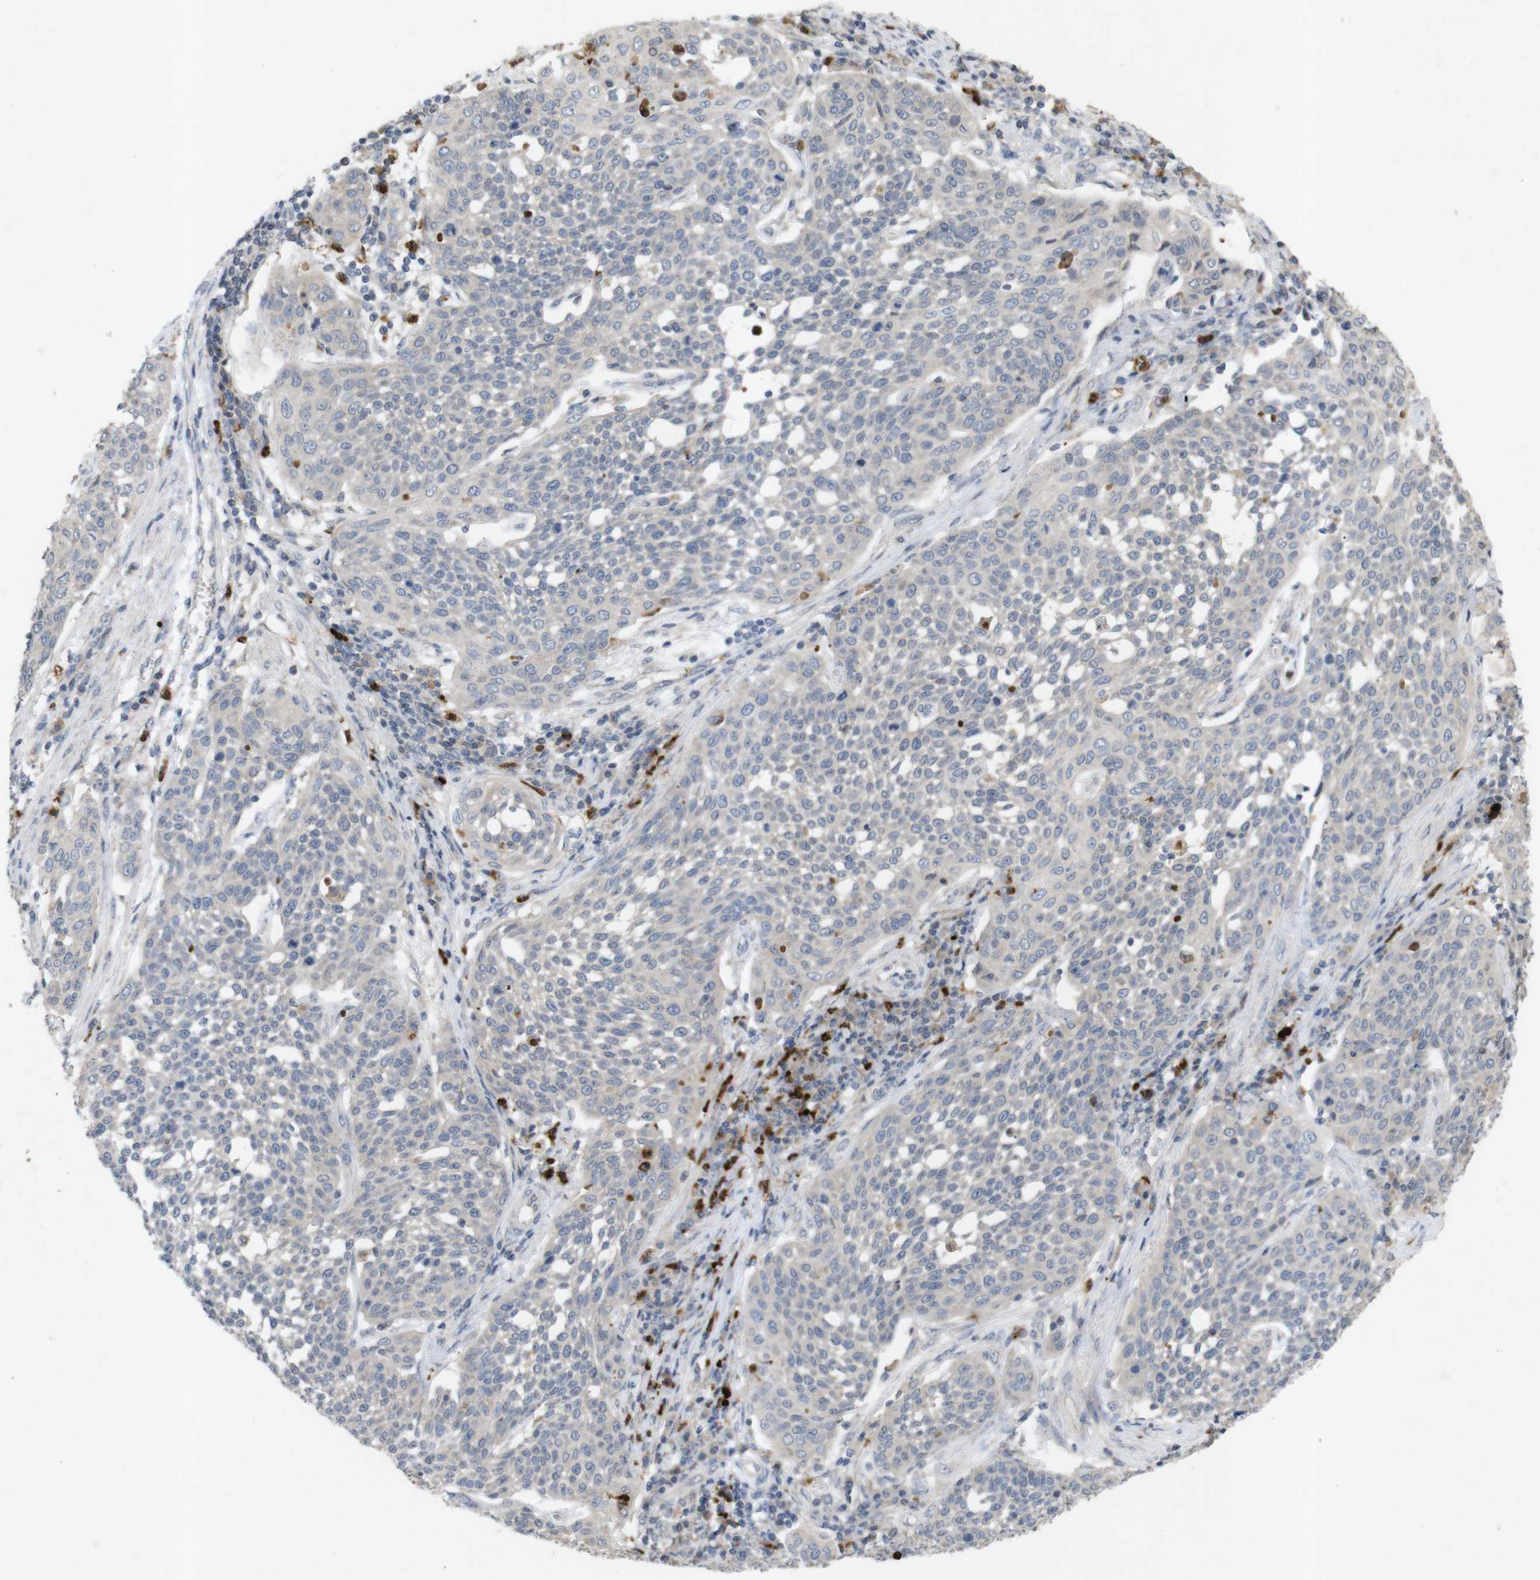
{"staining": {"intensity": "negative", "quantity": "none", "location": "none"}, "tissue": "cervical cancer", "cell_type": "Tumor cells", "image_type": "cancer", "snomed": [{"axis": "morphology", "description": "Squamous cell carcinoma, NOS"}, {"axis": "topography", "description": "Cervix"}], "caption": "High power microscopy image of an immunohistochemistry (IHC) image of cervical squamous cell carcinoma, revealing no significant expression in tumor cells. (Stains: DAB (3,3'-diaminobenzidine) IHC with hematoxylin counter stain, Microscopy: brightfield microscopy at high magnification).", "gene": "TSPAN14", "patient": {"sex": "female", "age": 34}}